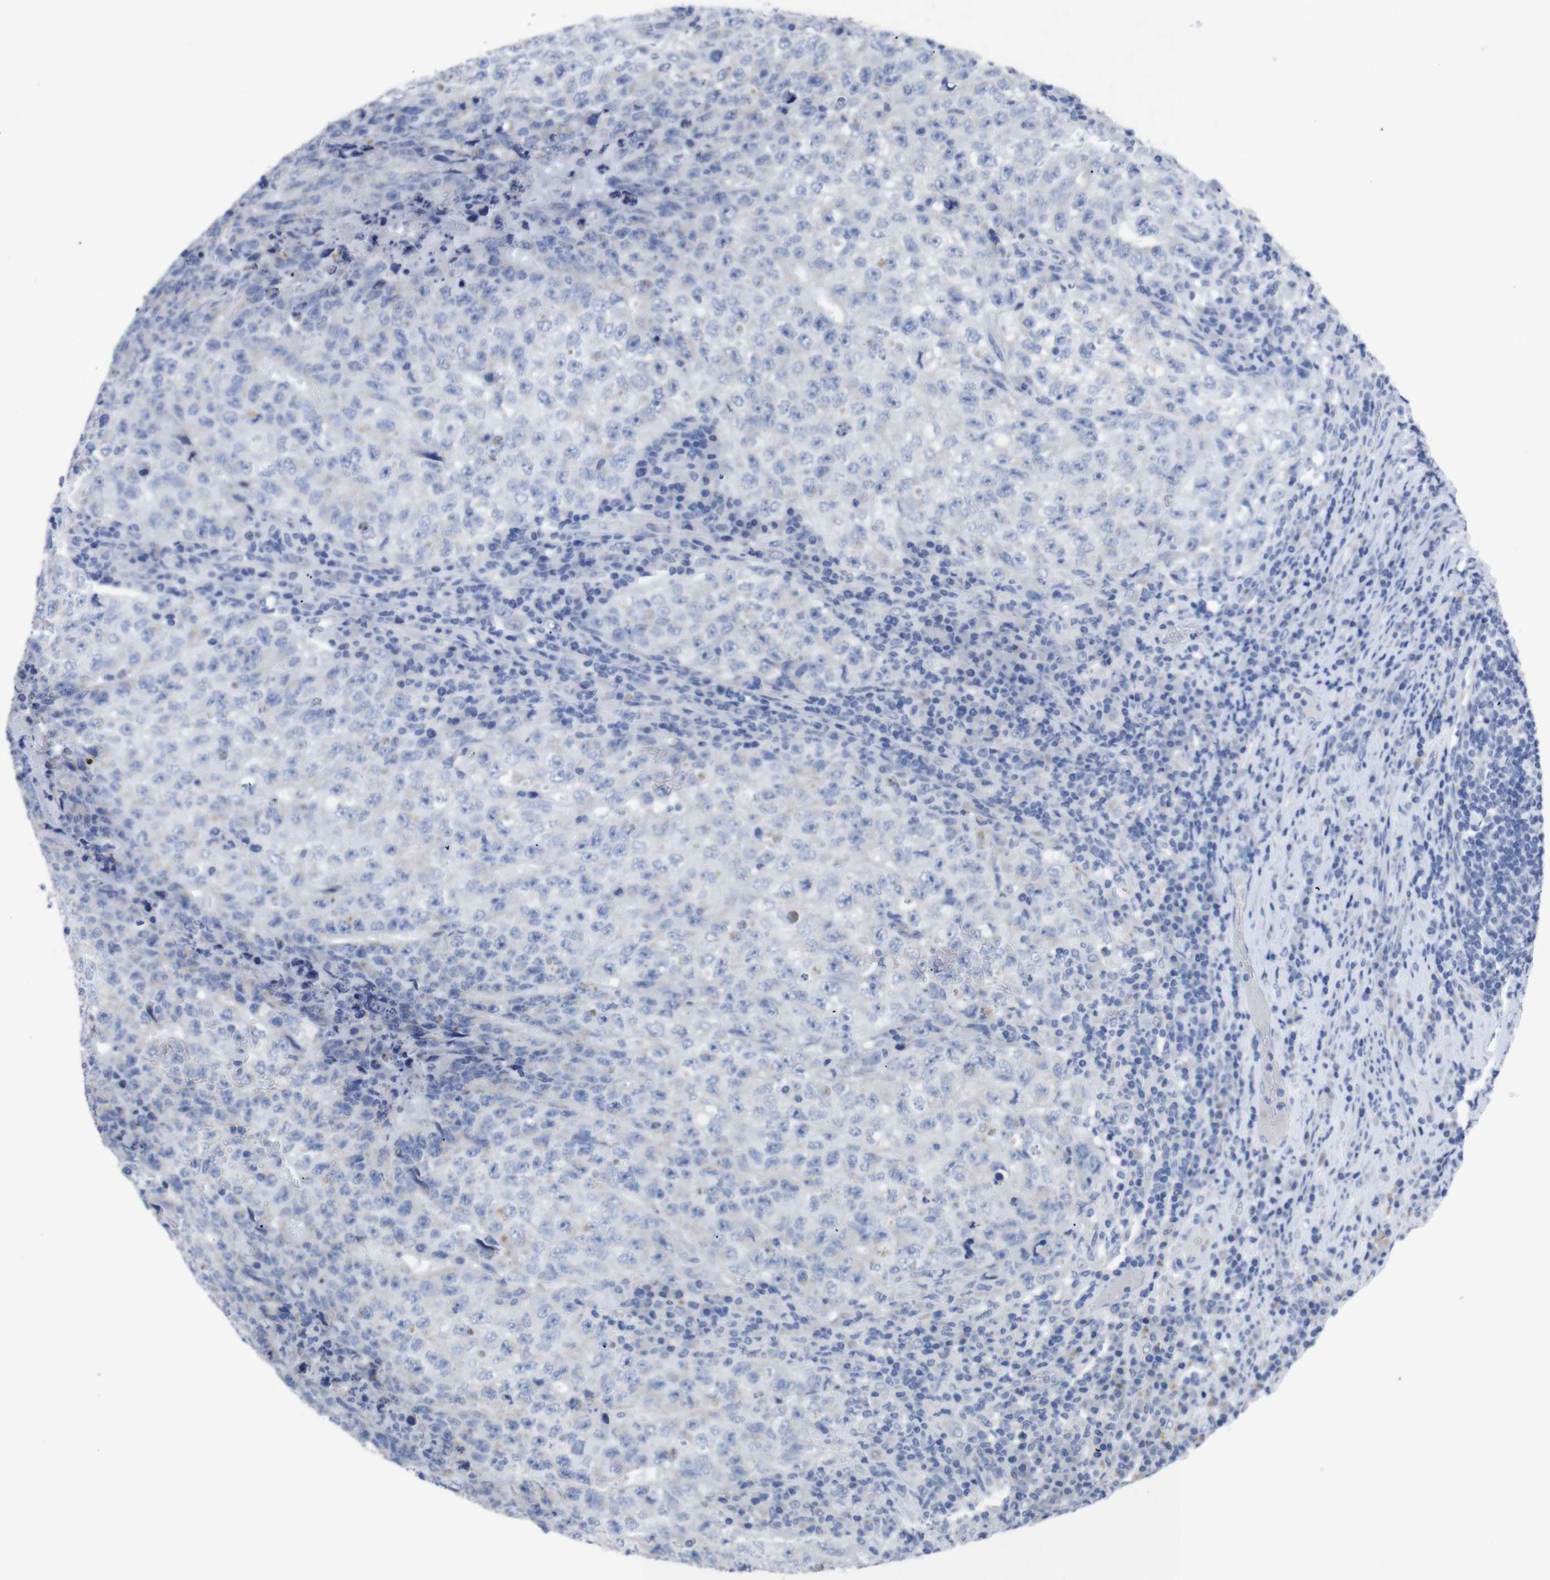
{"staining": {"intensity": "negative", "quantity": "none", "location": "none"}, "tissue": "testis cancer", "cell_type": "Tumor cells", "image_type": "cancer", "snomed": [{"axis": "morphology", "description": "Necrosis, NOS"}, {"axis": "morphology", "description": "Carcinoma, Embryonal, NOS"}, {"axis": "topography", "description": "Testis"}], "caption": "Tumor cells show no significant protein expression in embryonal carcinoma (testis). (Brightfield microscopy of DAB (3,3'-diaminobenzidine) immunohistochemistry (IHC) at high magnification).", "gene": "GJB2", "patient": {"sex": "male", "age": 19}}